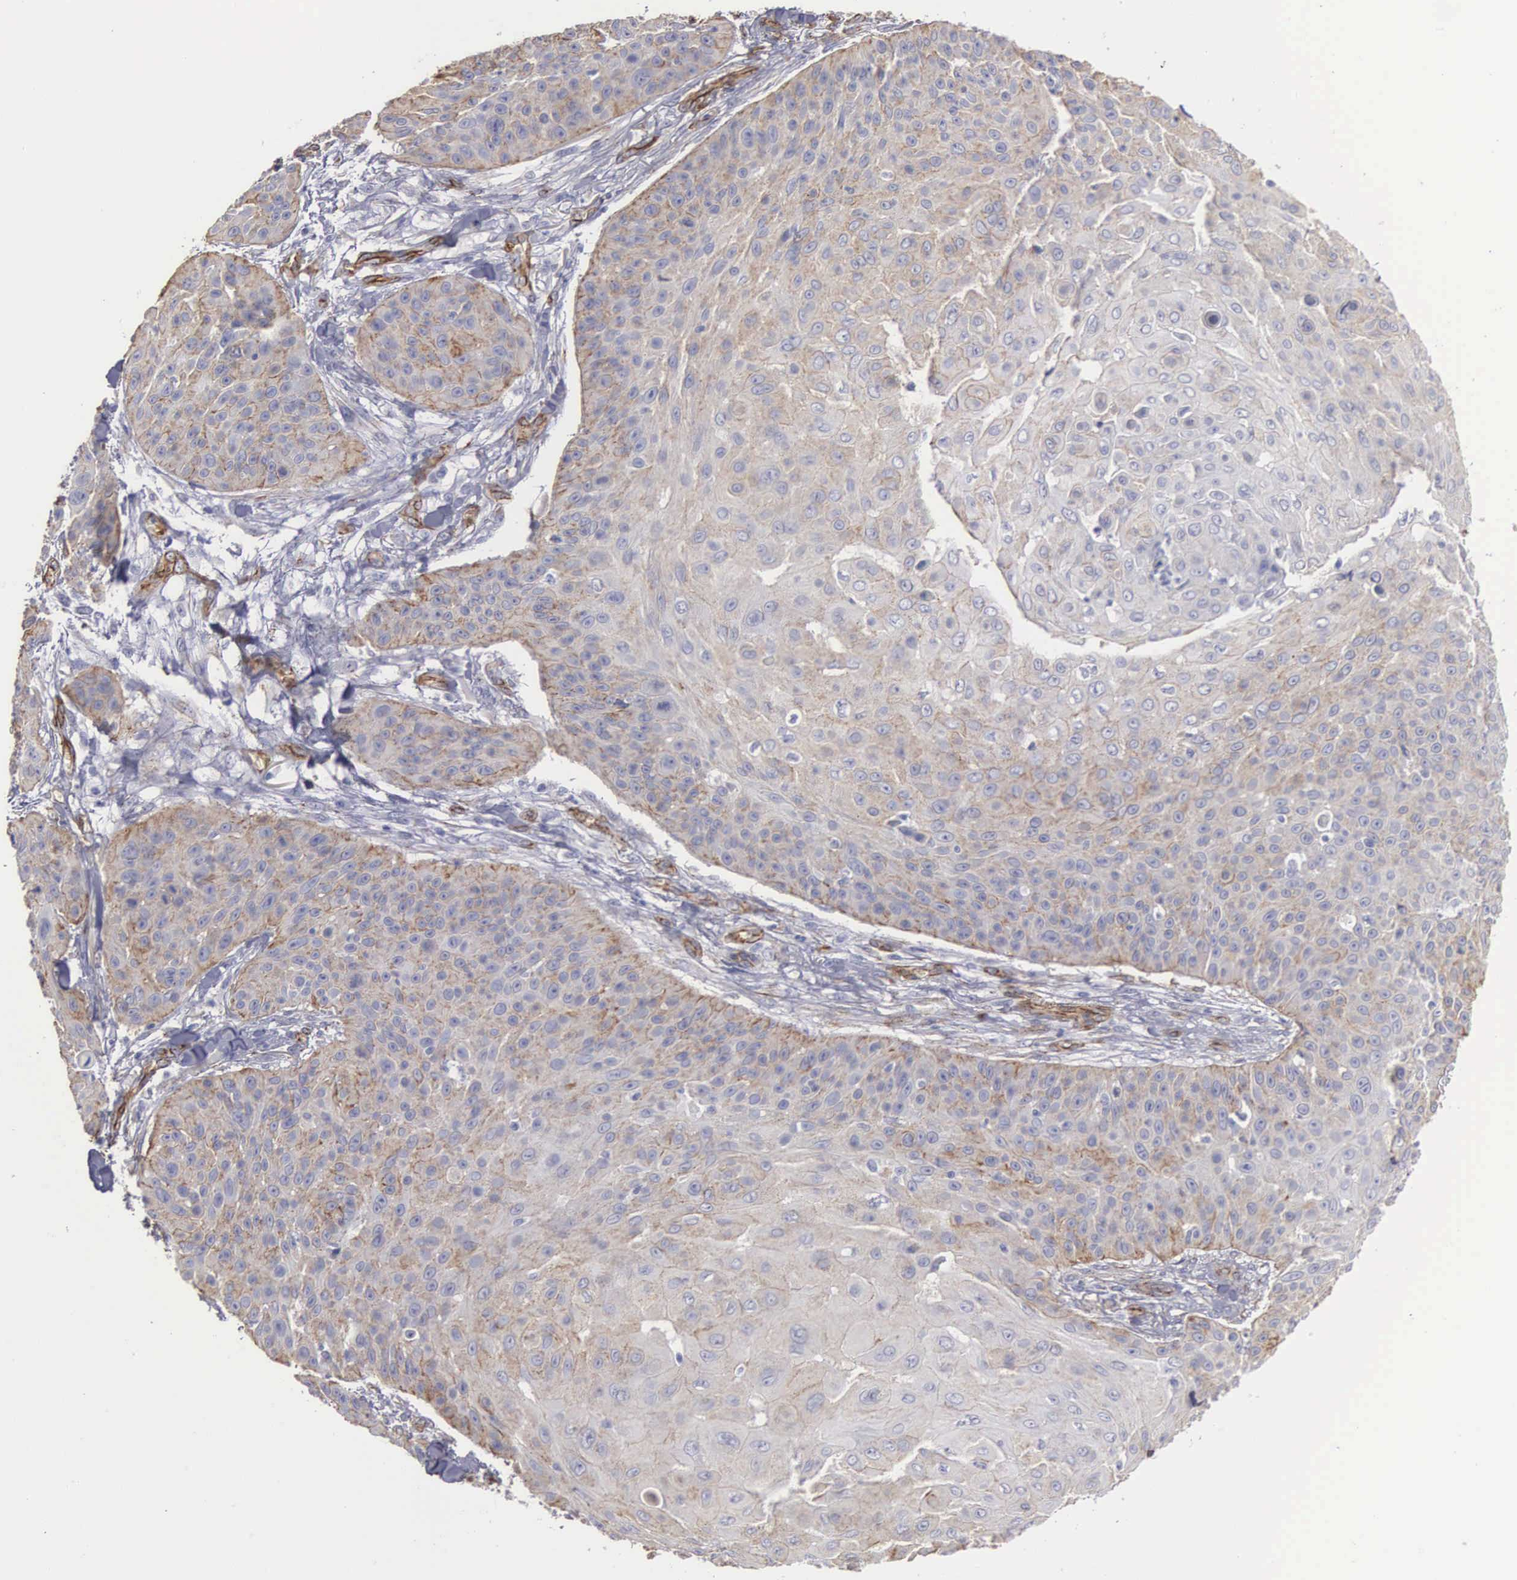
{"staining": {"intensity": "weak", "quantity": "25%-75%", "location": "cytoplasmic/membranous"}, "tissue": "skin cancer", "cell_type": "Tumor cells", "image_type": "cancer", "snomed": [{"axis": "morphology", "description": "Squamous cell carcinoma, NOS"}, {"axis": "topography", "description": "Skin"}], "caption": "Brown immunohistochemical staining in human skin cancer (squamous cell carcinoma) shows weak cytoplasmic/membranous staining in about 25%-75% of tumor cells.", "gene": "MAGEB10", "patient": {"sex": "male", "age": 82}}